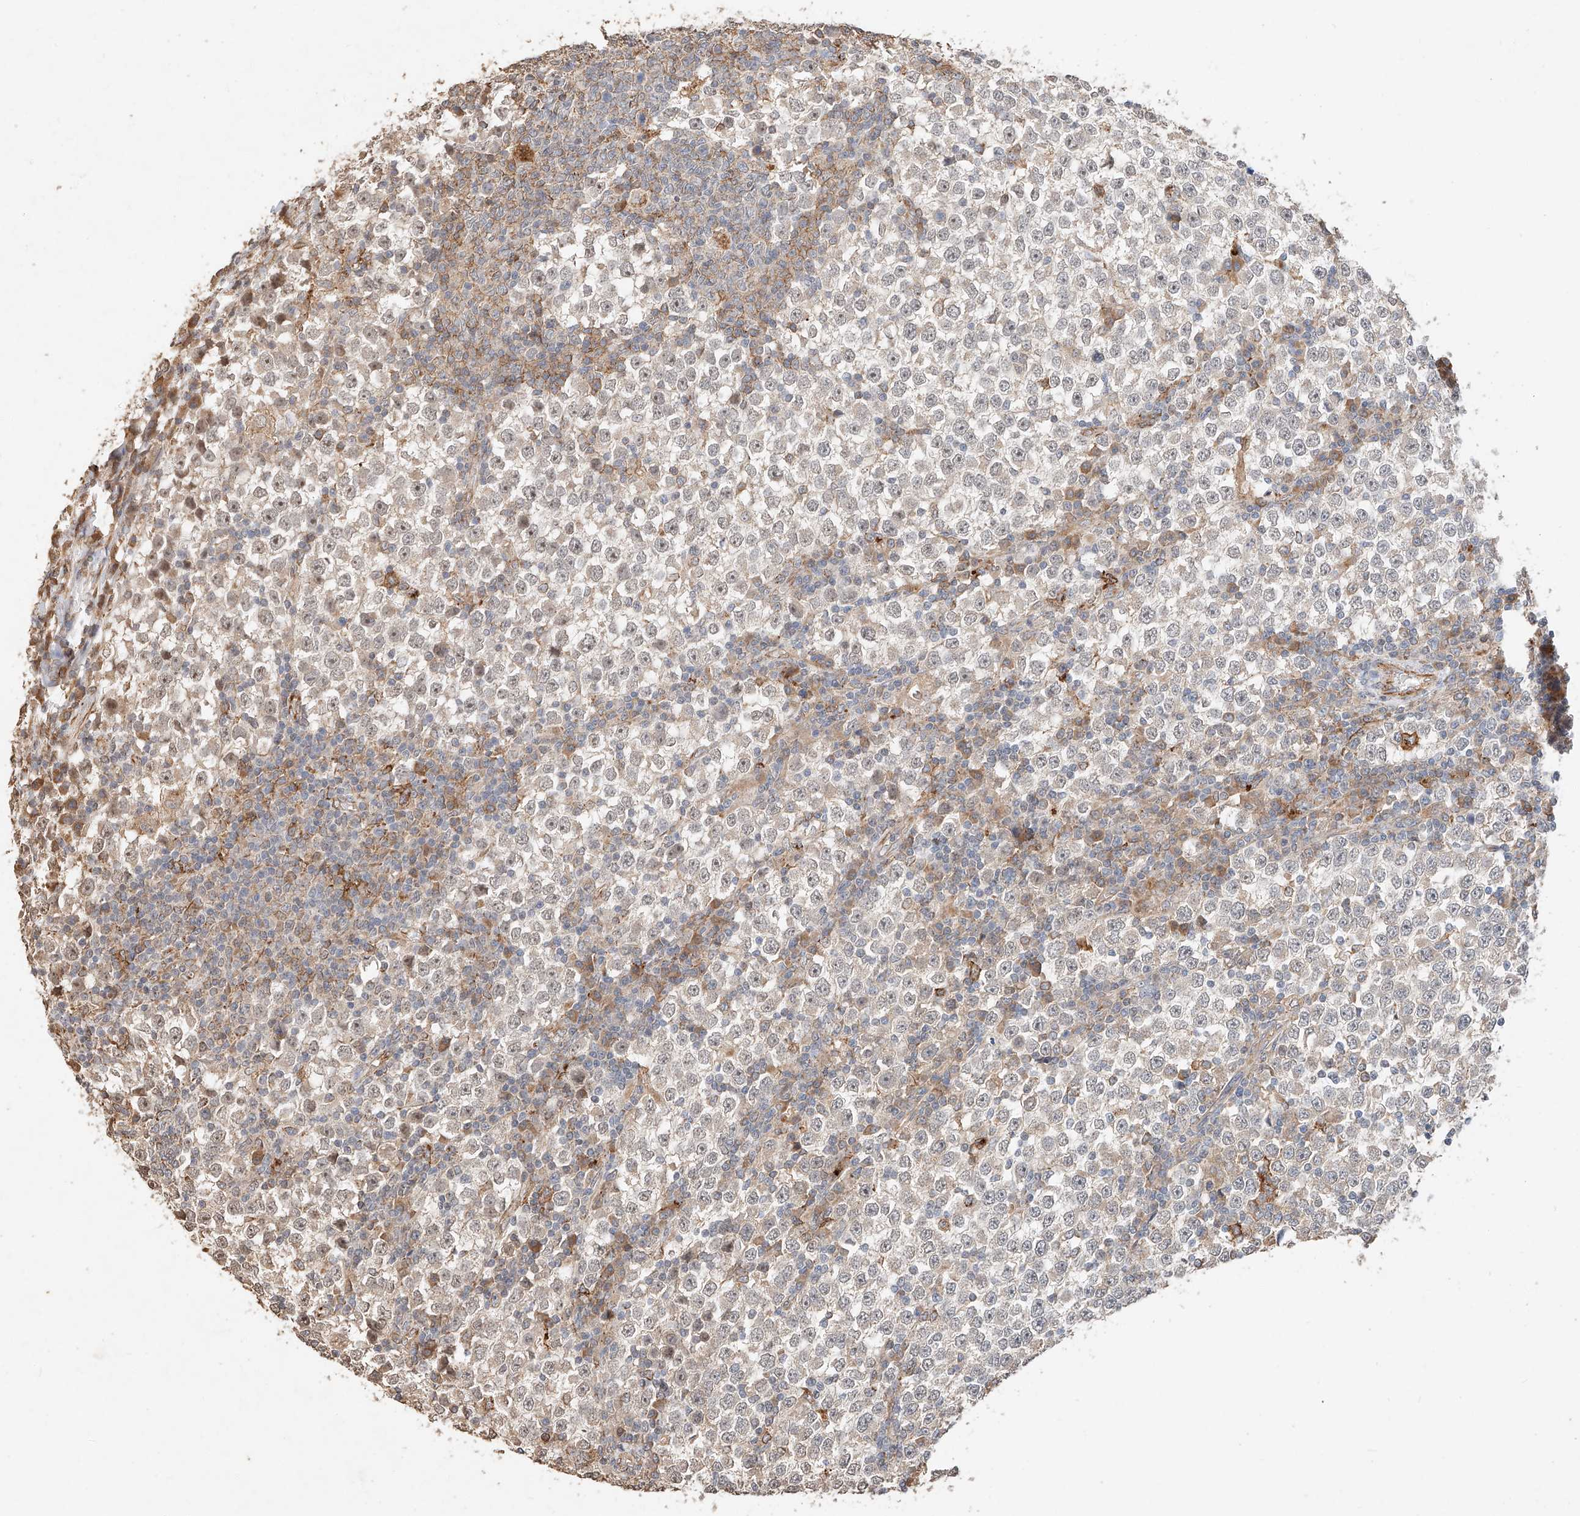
{"staining": {"intensity": "weak", "quantity": "<25%", "location": "nuclear"}, "tissue": "testis cancer", "cell_type": "Tumor cells", "image_type": "cancer", "snomed": [{"axis": "morphology", "description": "Seminoma, NOS"}, {"axis": "topography", "description": "Testis"}], "caption": "Image shows no protein staining in tumor cells of testis cancer tissue.", "gene": "SUSD6", "patient": {"sex": "male", "age": 65}}